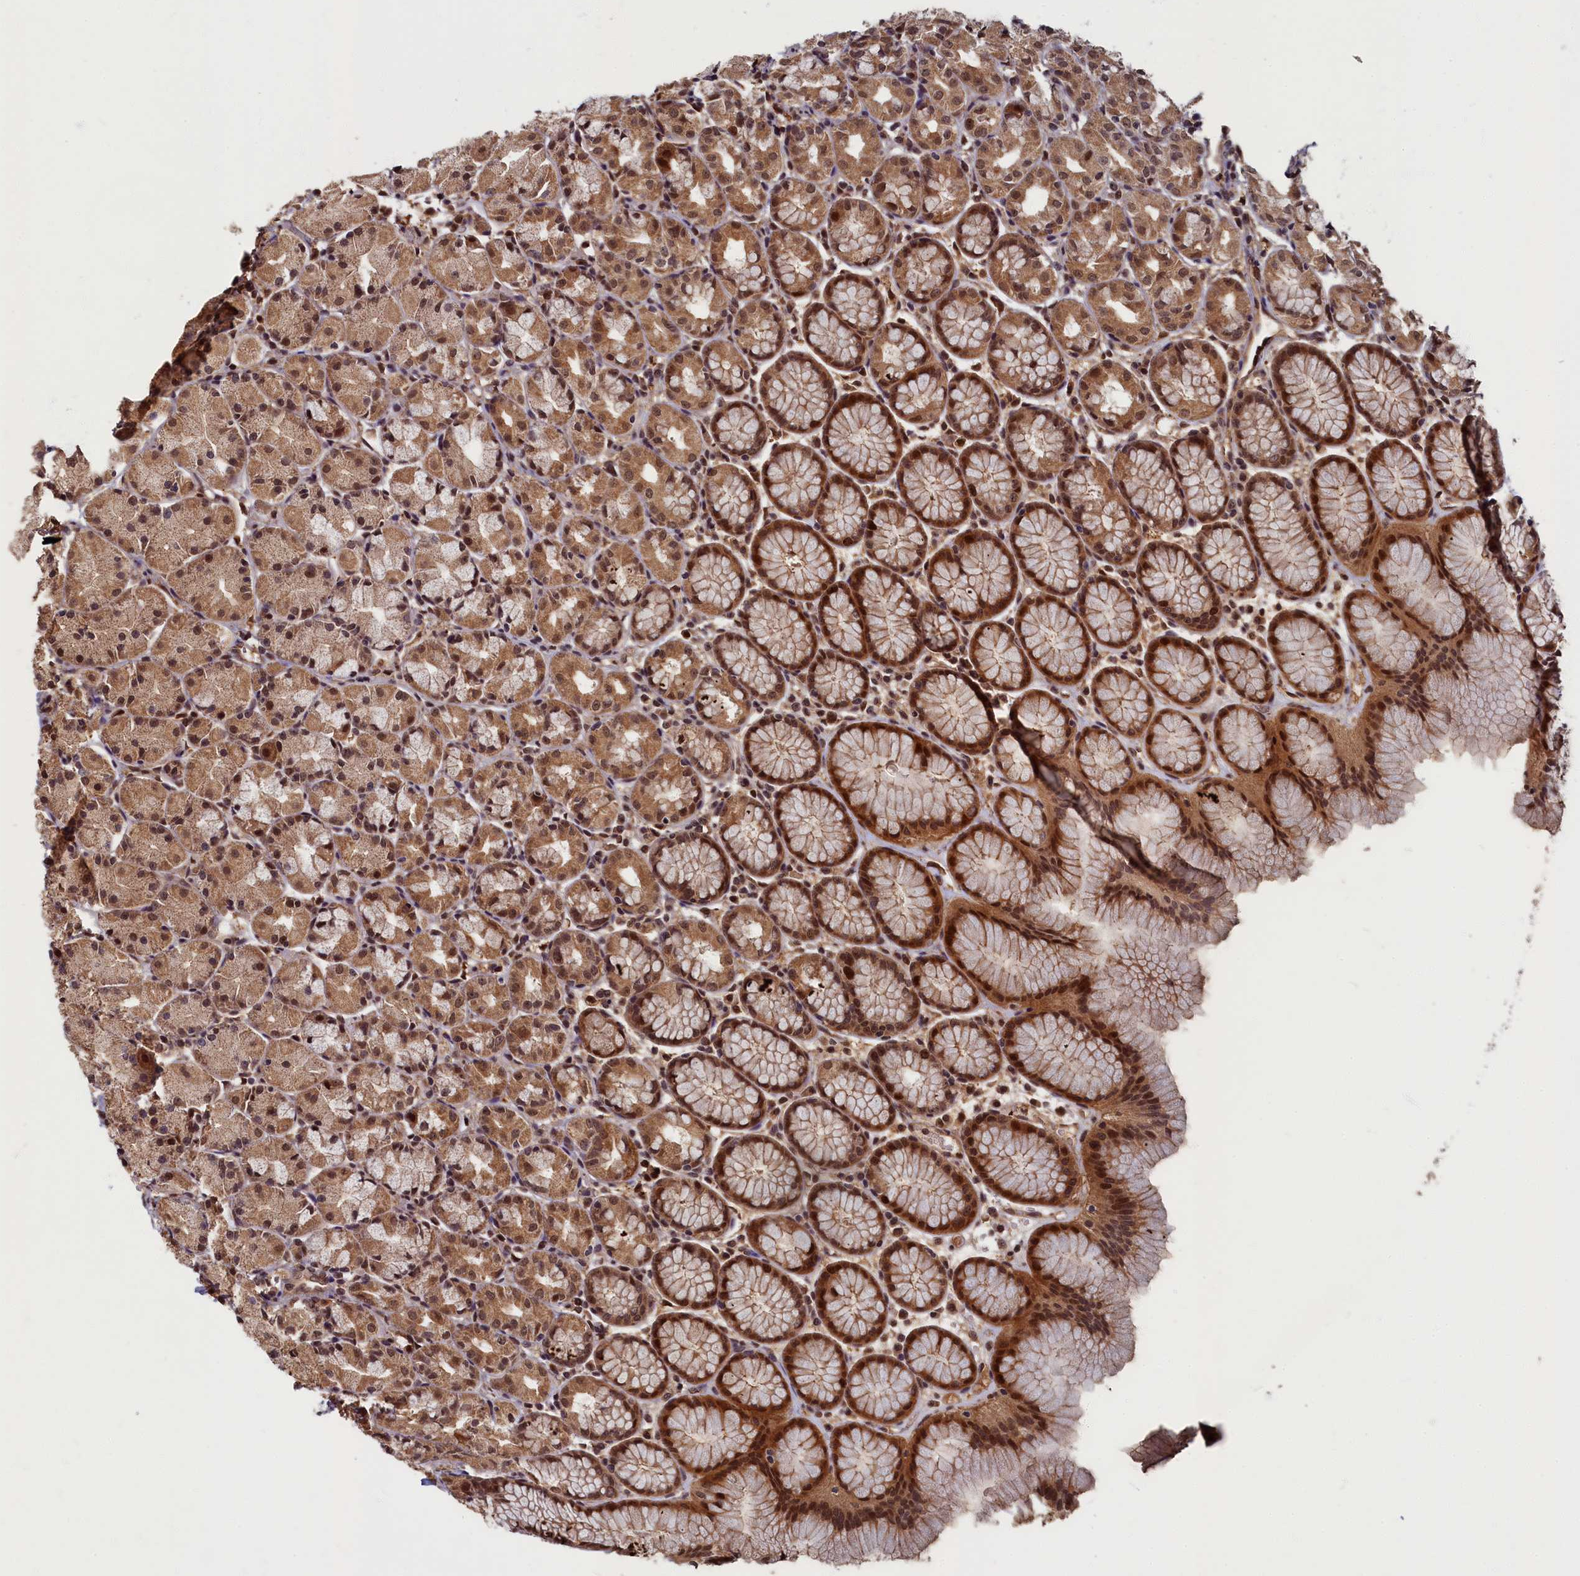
{"staining": {"intensity": "moderate", "quantity": ">75%", "location": "cytoplasmic/membranous,nuclear"}, "tissue": "stomach", "cell_type": "Glandular cells", "image_type": "normal", "snomed": [{"axis": "morphology", "description": "Normal tissue, NOS"}, {"axis": "topography", "description": "Stomach, upper"}], "caption": "Immunohistochemistry (DAB (3,3'-diaminobenzidine)) staining of normal human stomach shows moderate cytoplasmic/membranous,nuclear protein positivity in about >75% of glandular cells. The protein of interest is stained brown, and the nuclei are stained in blue (DAB (3,3'-diaminobenzidine) IHC with brightfield microscopy, high magnification).", "gene": "BRCA1", "patient": {"sex": "male", "age": 47}}